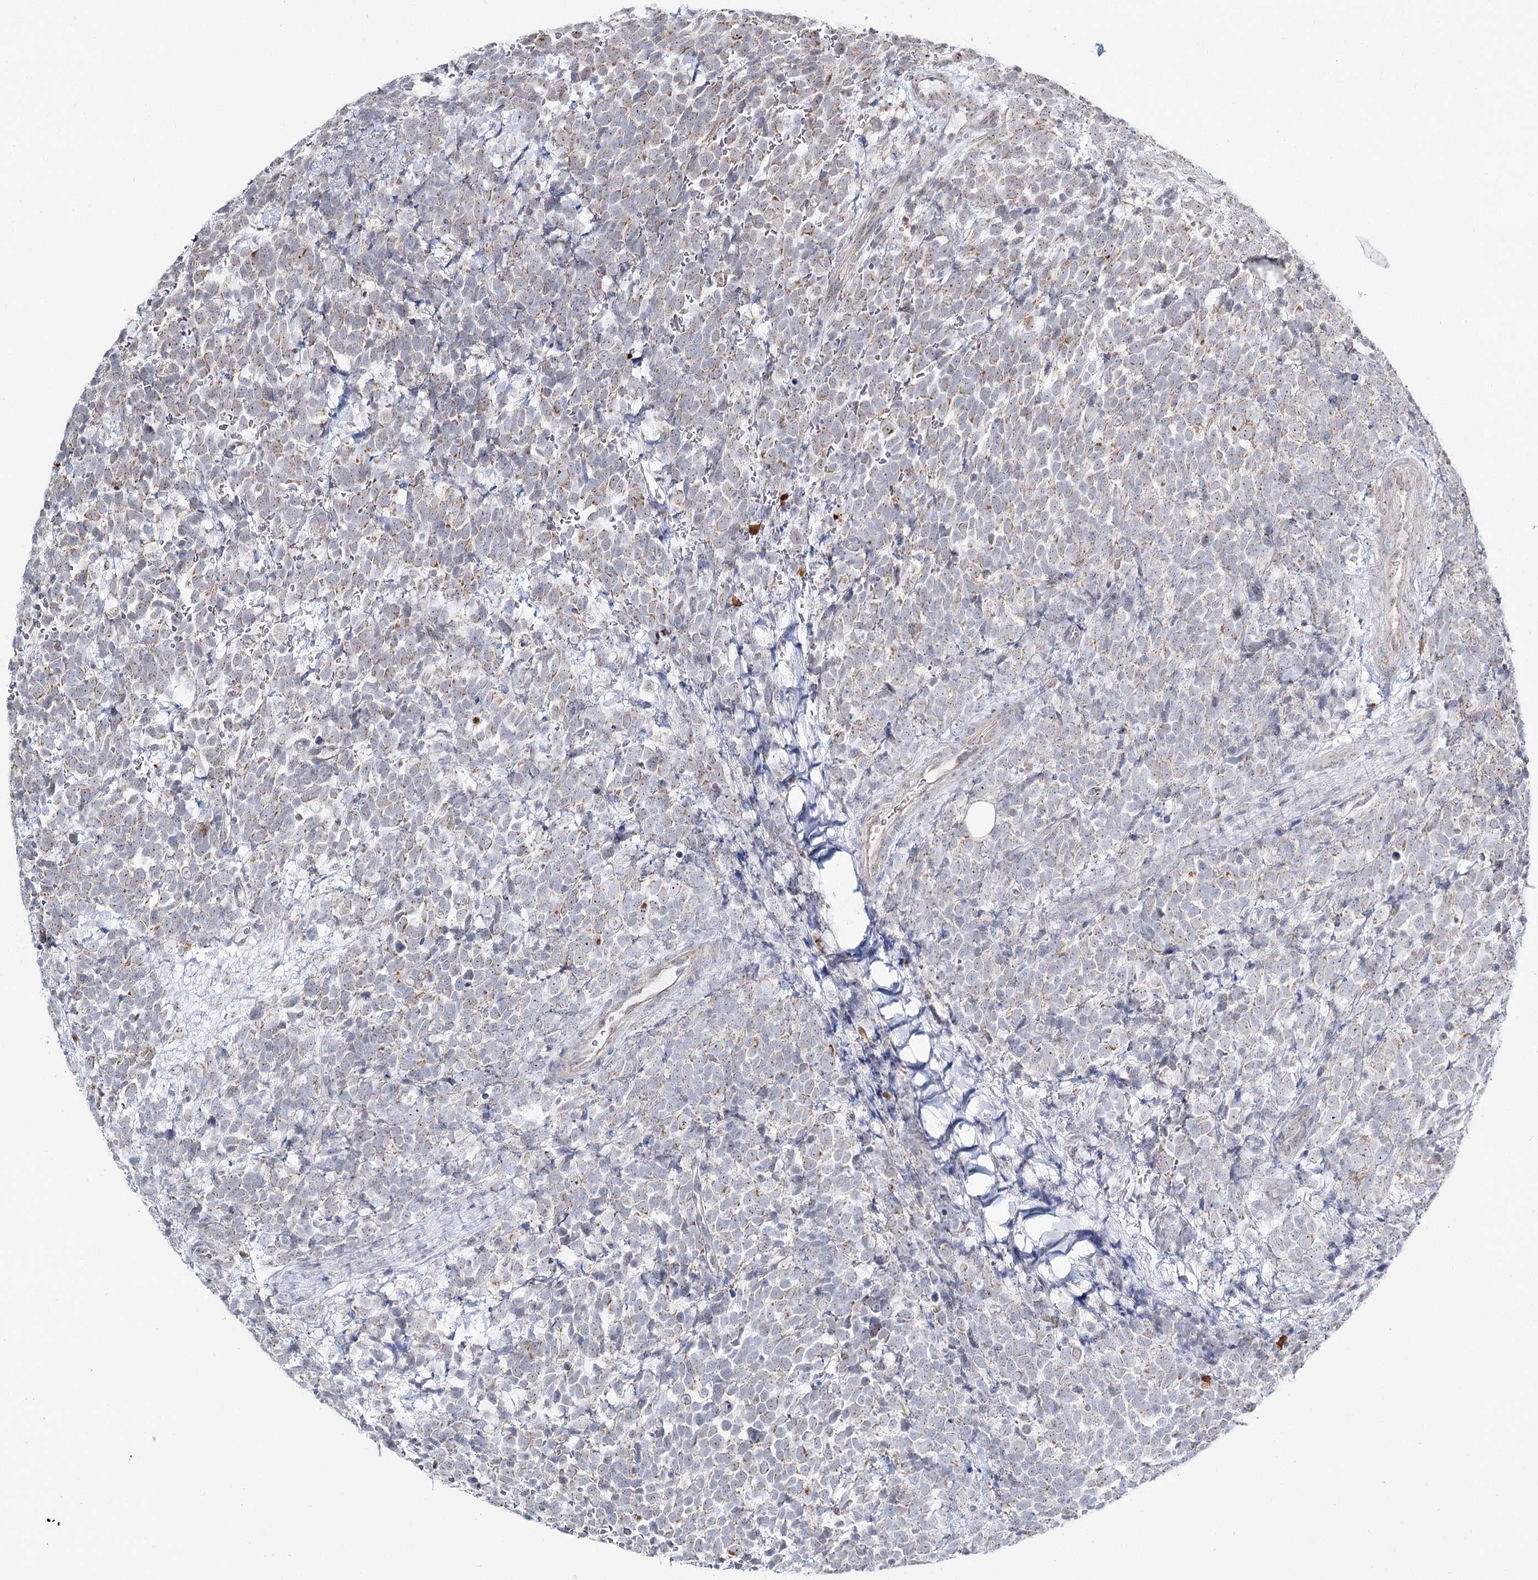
{"staining": {"intensity": "weak", "quantity": "<25%", "location": "cytoplasmic/membranous"}, "tissue": "urothelial cancer", "cell_type": "Tumor cells", "image_type": "cancer", "snomed": [{"axis": "morphology", "description": "Urothelial carcinoma, High grade"}, {"axis": "topography", "description": "Urinary bladder"}], "caption": "Immunohistochemical staining of high-grade urothelial carcinoma reveals no significant staining in tumor cells. Nuclei are stained in blue.", "gene": "ATAD1", "patient": {"sex": "female", "age": 82}}